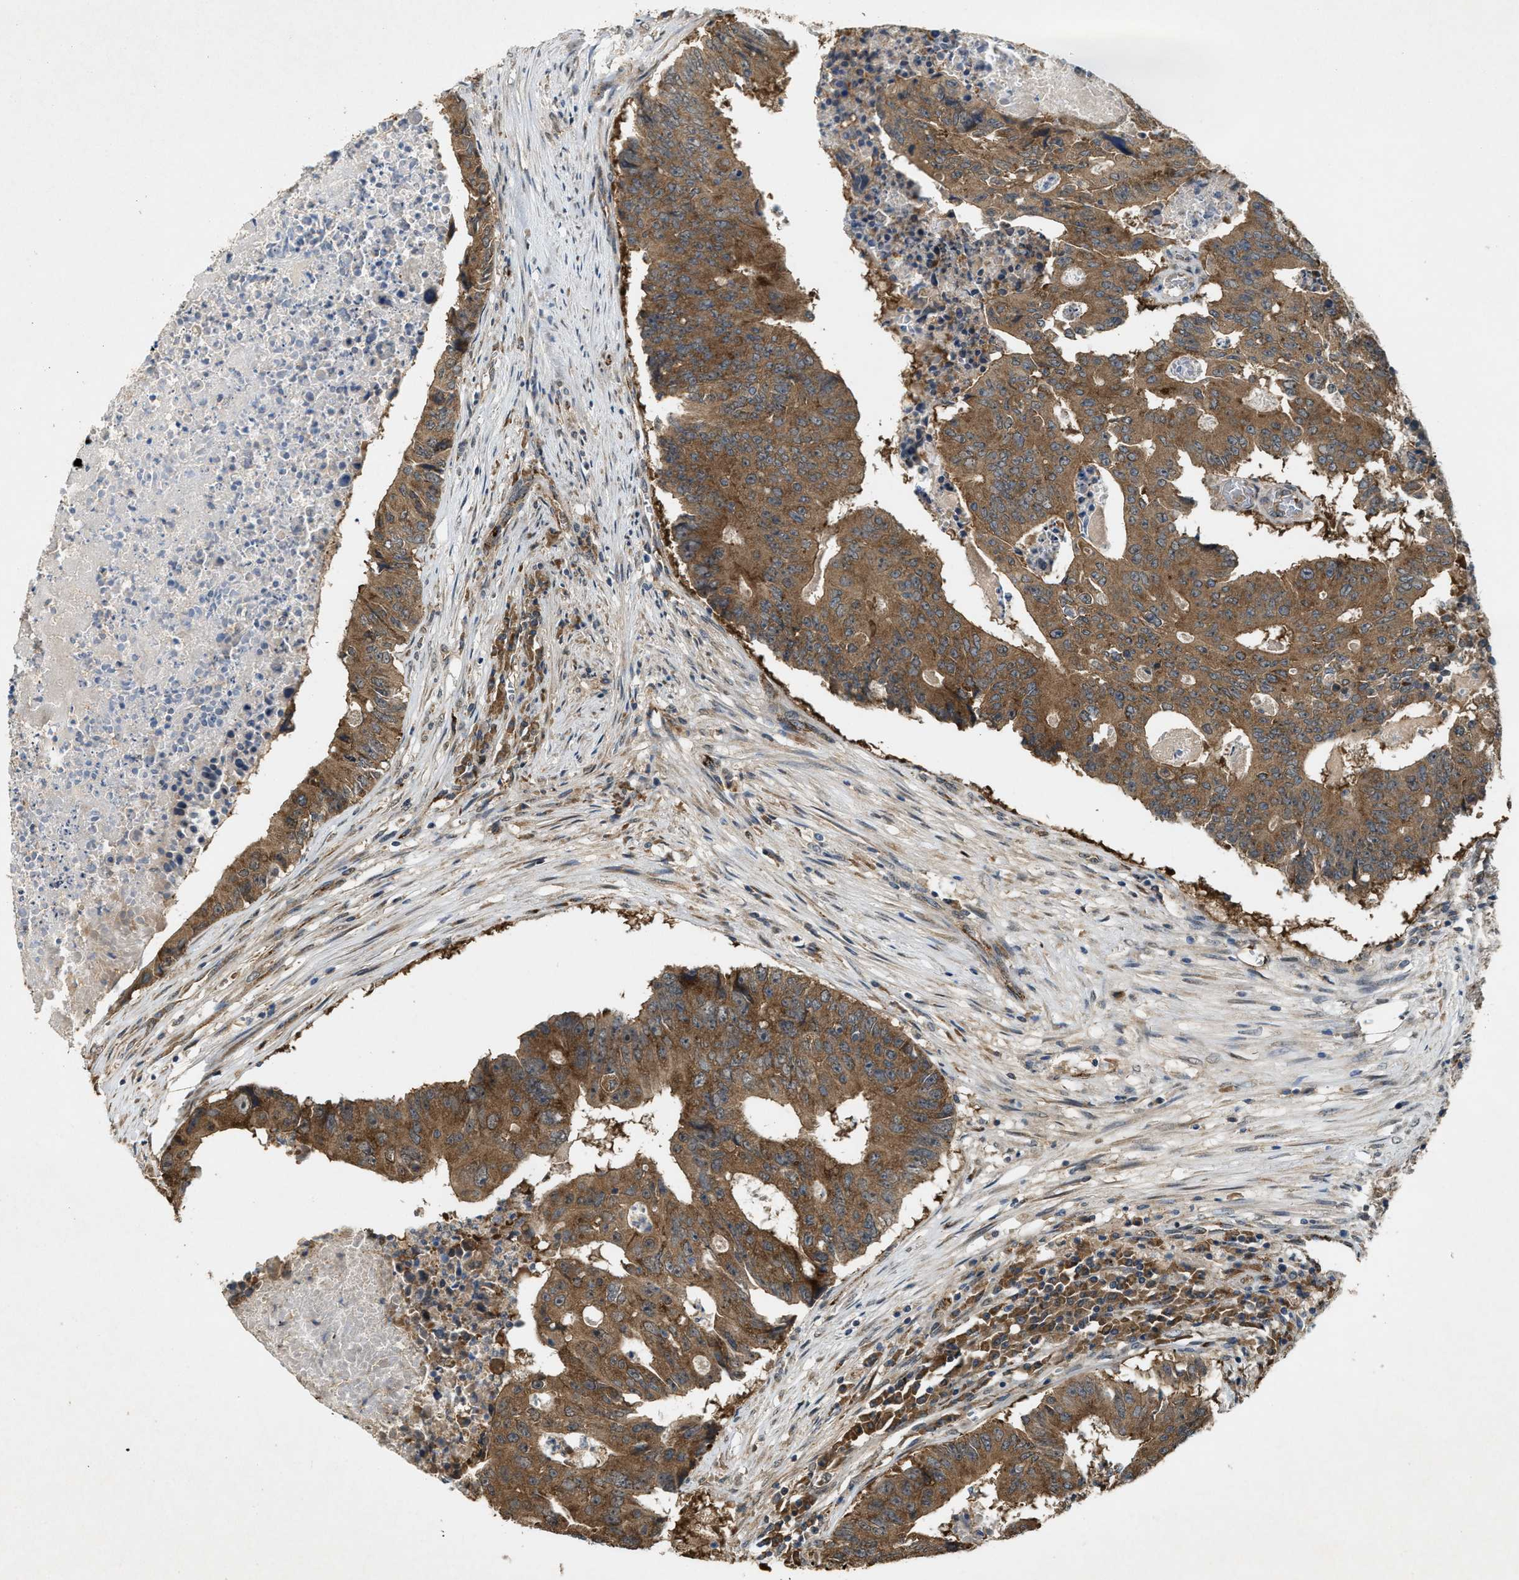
{"staining": {"intensity": "moderate", "quantity": ">75%", "location": "cytoplasmic/membranous"}, "tissue": "colorectal cancer", "cell_type": "Tumor cells", "image_type": "cancer", "snomed": [{"axis": "morphology", "description": "Adenocarcinoma, NOS"}, {"axis": "topography", "description": "Colon"}], "caption": "A brown stain highlights moderate cytoplasmic/membranous positivity of a protein in colorectal cancer (adenocarcinoma) tumor cells.", "gene": "ARHGEF5", "patient": {"sex": "male", "age": 87}}